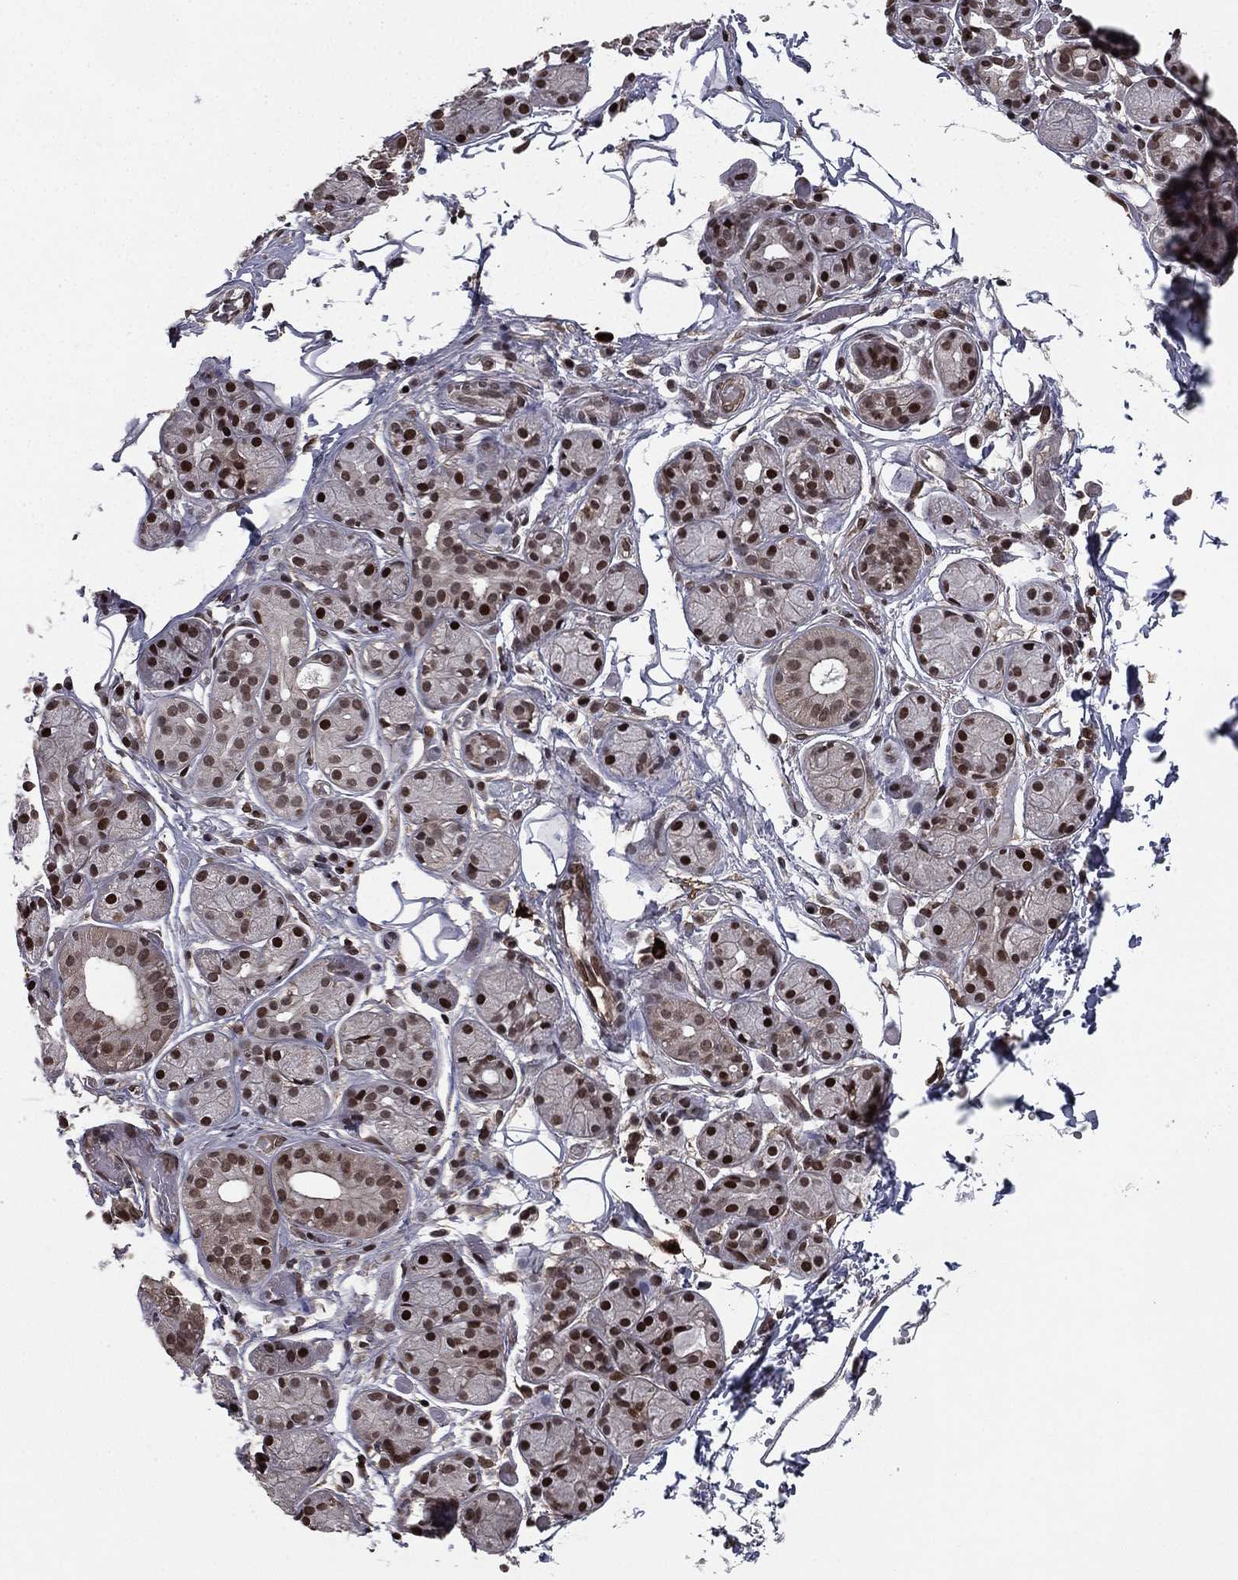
{"staining": {"intensity": "strong", "quantity": "<25%", "location": "nuclear"}, "tissue": "salivary gland", "cell_type": "Glandular cells", "image_type": "normal", "snomed": [{"axis": "morphology", "description": "Normal tissue, NOS"}, {"axis": "topography", "description": "Salivary gland"}, {"axis": "topography", "description": "Peripheral nerve tissue"}], "caption": "Glandular cells exhibit medium levels of strong nuclear staining in approximately <25% of cells in benign human salivary gland. The protein is shown in brown color, while the nuclei are stained blue.", "gene": "RARB", "patient": {"sex": "male", "age": 71}}